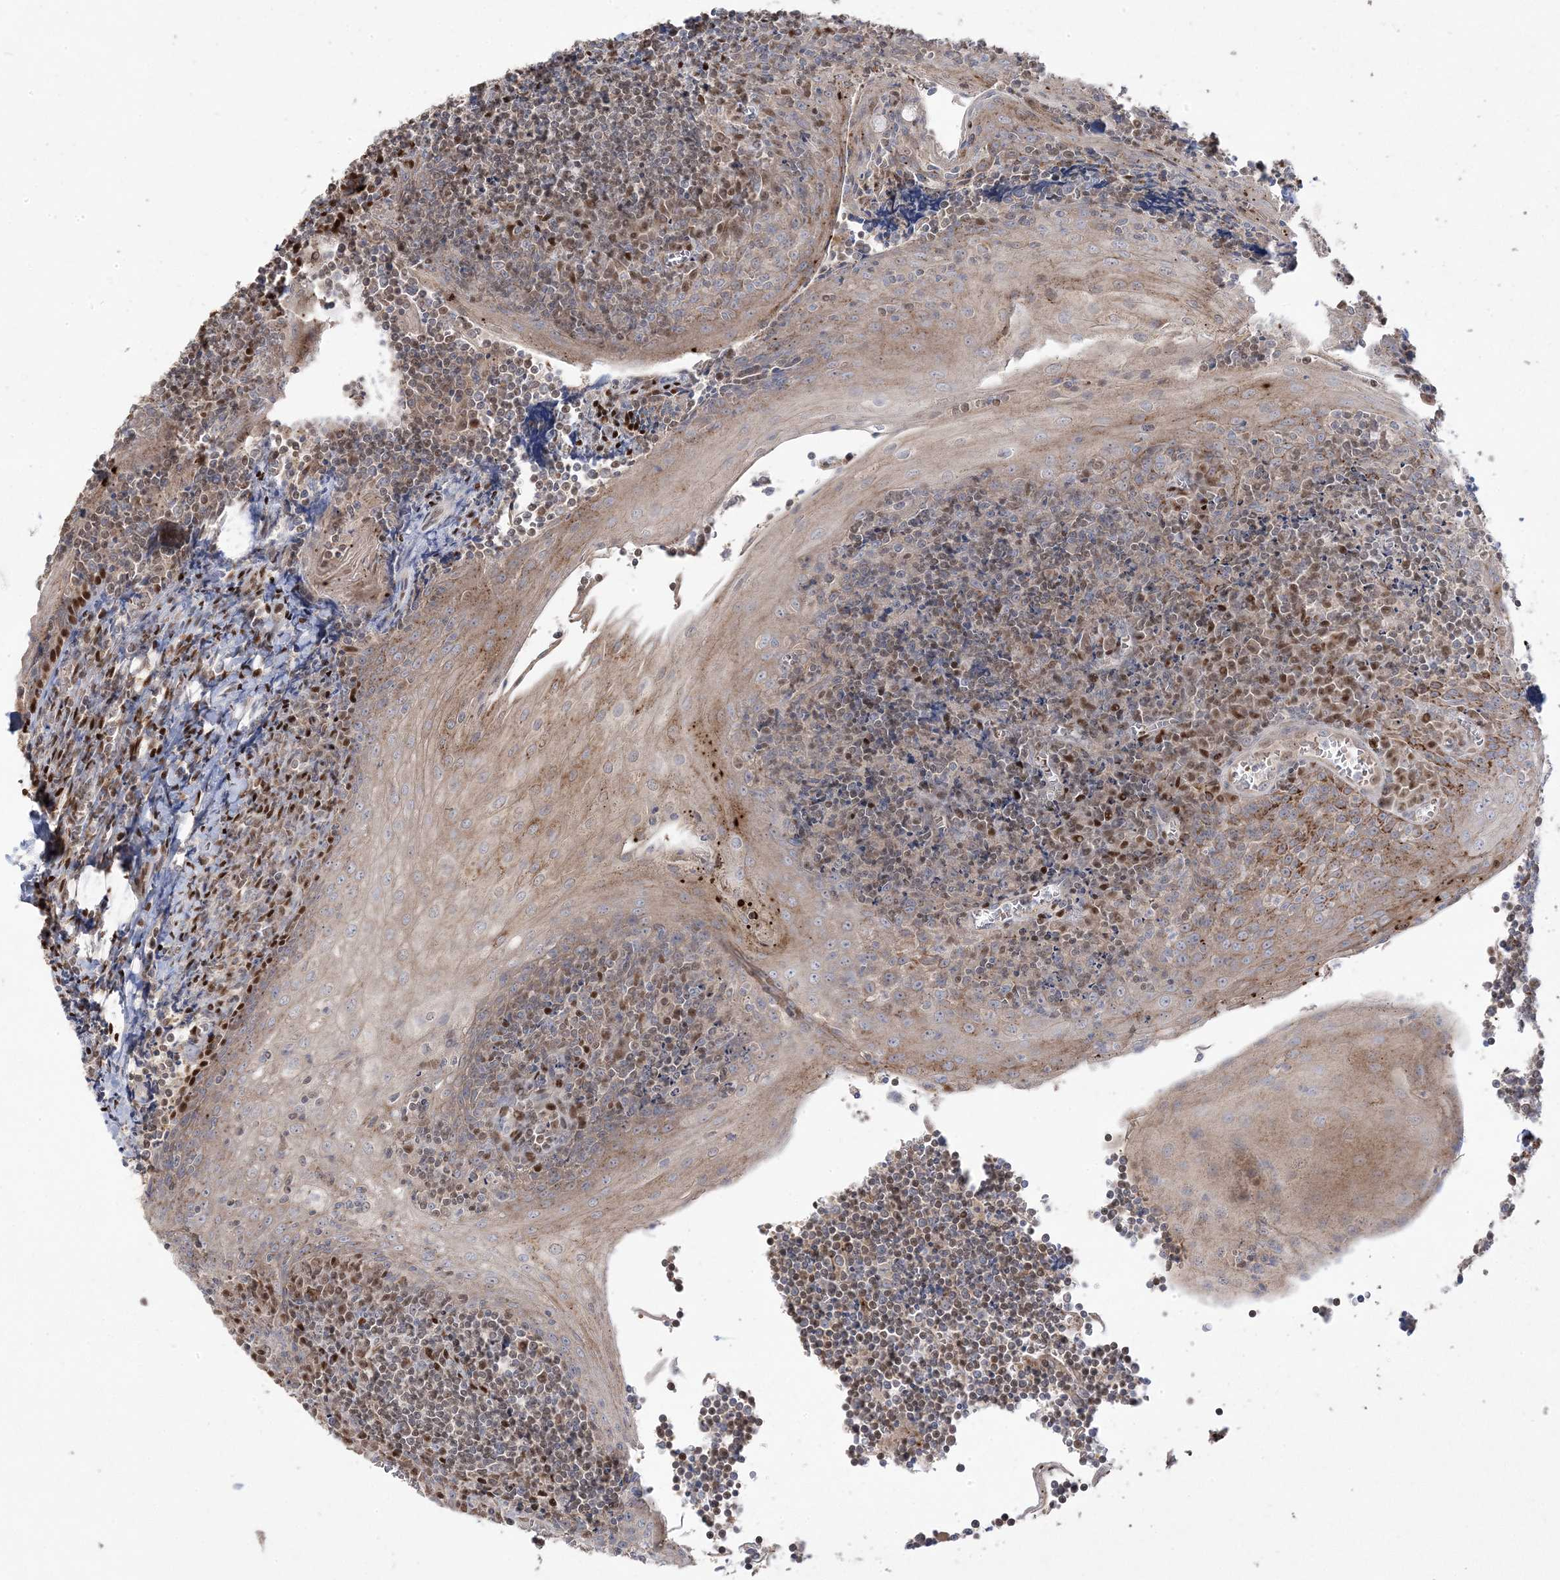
{"staining": {"intensity": "moderate", "quantity": "25%-75%", "location": "nuclear"}, "tissue": "tonsil", "cell_type": "Non-germinal center cells", "image_type": "normal", "snomed": [{"axis": "morphology", "description": "Normal tissue, NOS"}, {"axis": "topography", "description": "Tonsil"}], "caption": "A brown stain highlights moderate nuclear positivity of a protein in non-germinal center cells of benign human tonsil. (DAB IHC, brown staining for protein, blue staining for nuclei).", "gene": "PPOX", "patient": {"sex": "male", "age": 27}}